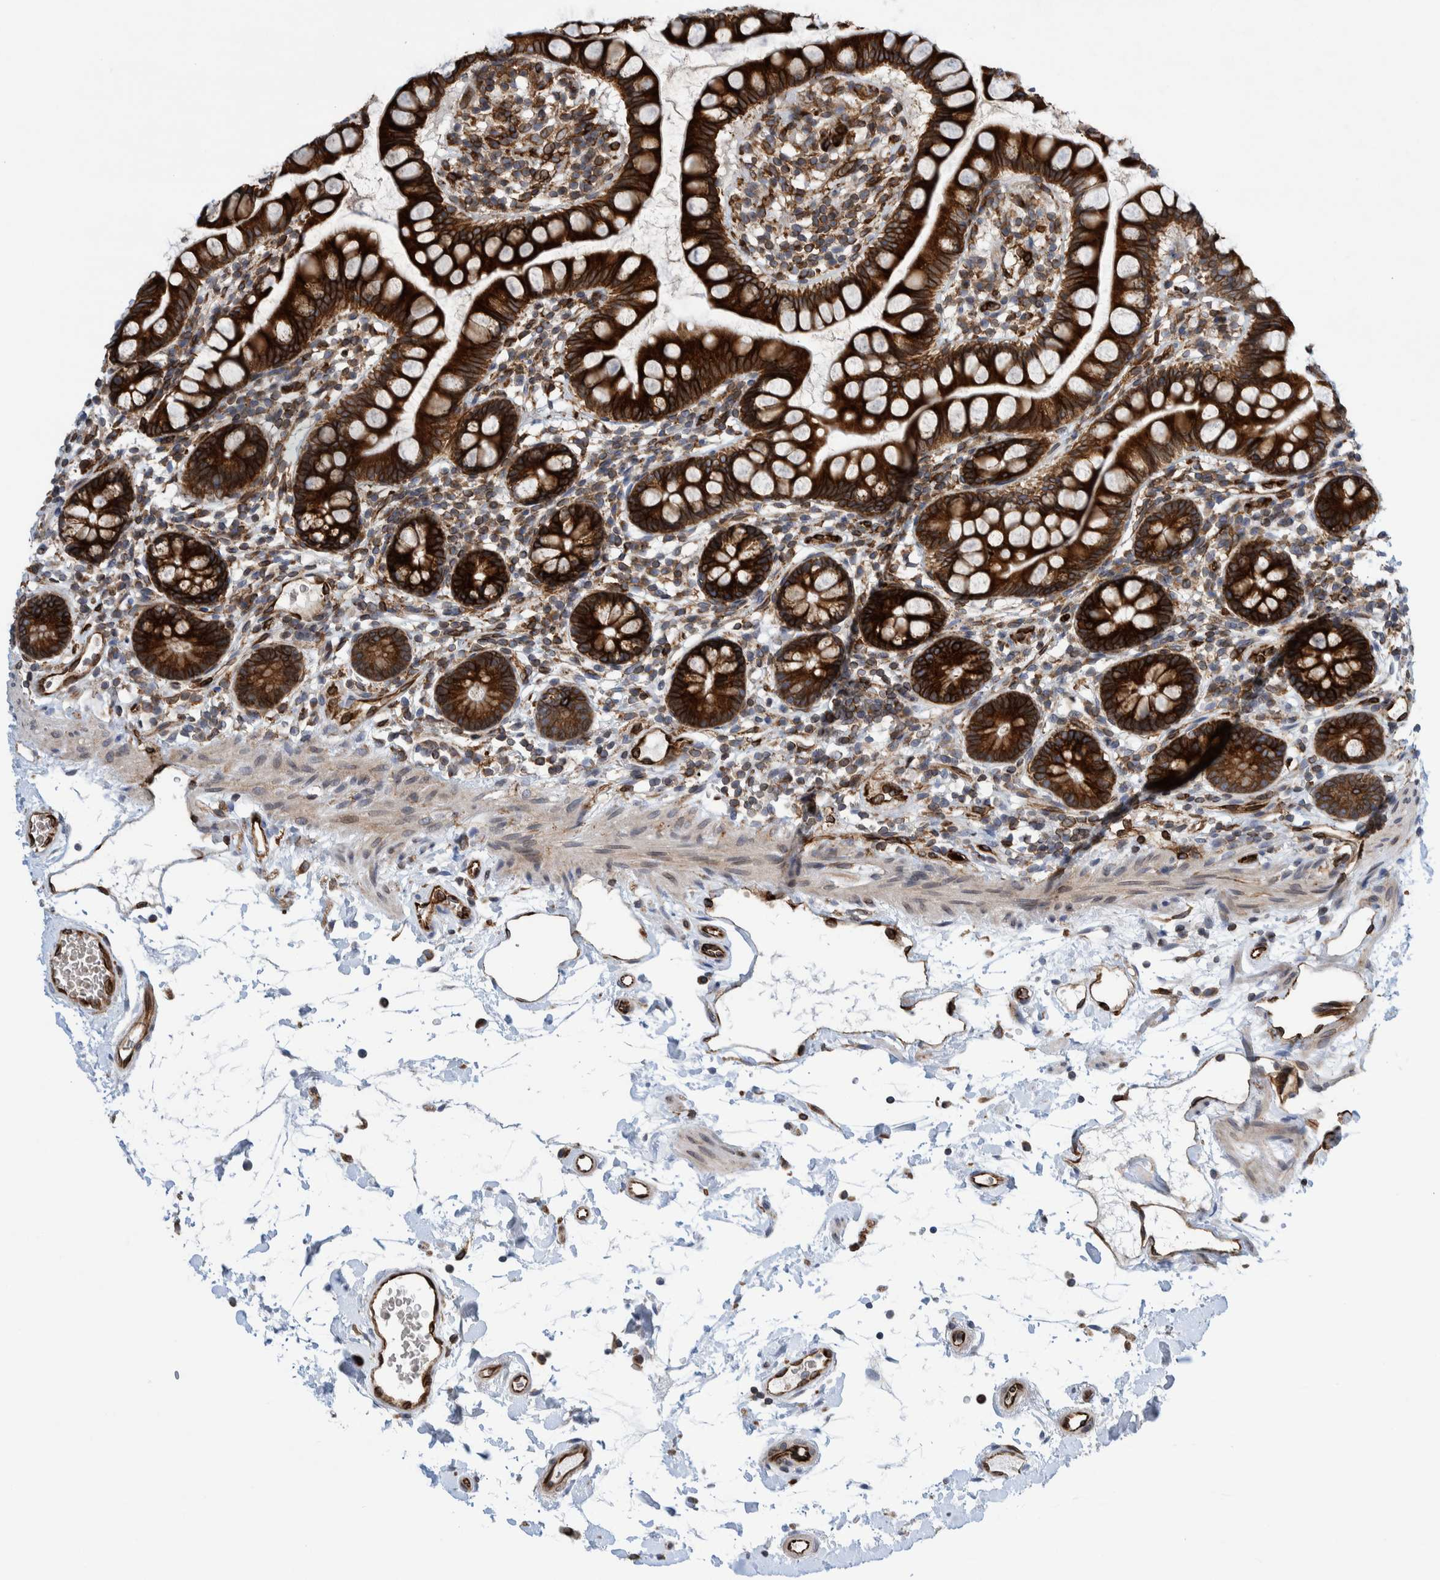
{"staining": {"intensity": "strong", "quantity": ">75%", "location": "cytoplasmic/membranous"}, "tissue": "small intestine", "cell_type": "Glandular cells", "image_type": "normal", "snomed": [{"axis": "morphology", "description": "Normal tissue, NOS"}, {"axis": "topography", "description": "Small intestine"}], "caption": "Immunohistochemical staining of unremarkable human small intestine reveals strong cytoplasmic/membranous protein staining in about >75% of glandular cells.", "gene": "THEM6", "patient": {"sex": "female", "age": 84}}